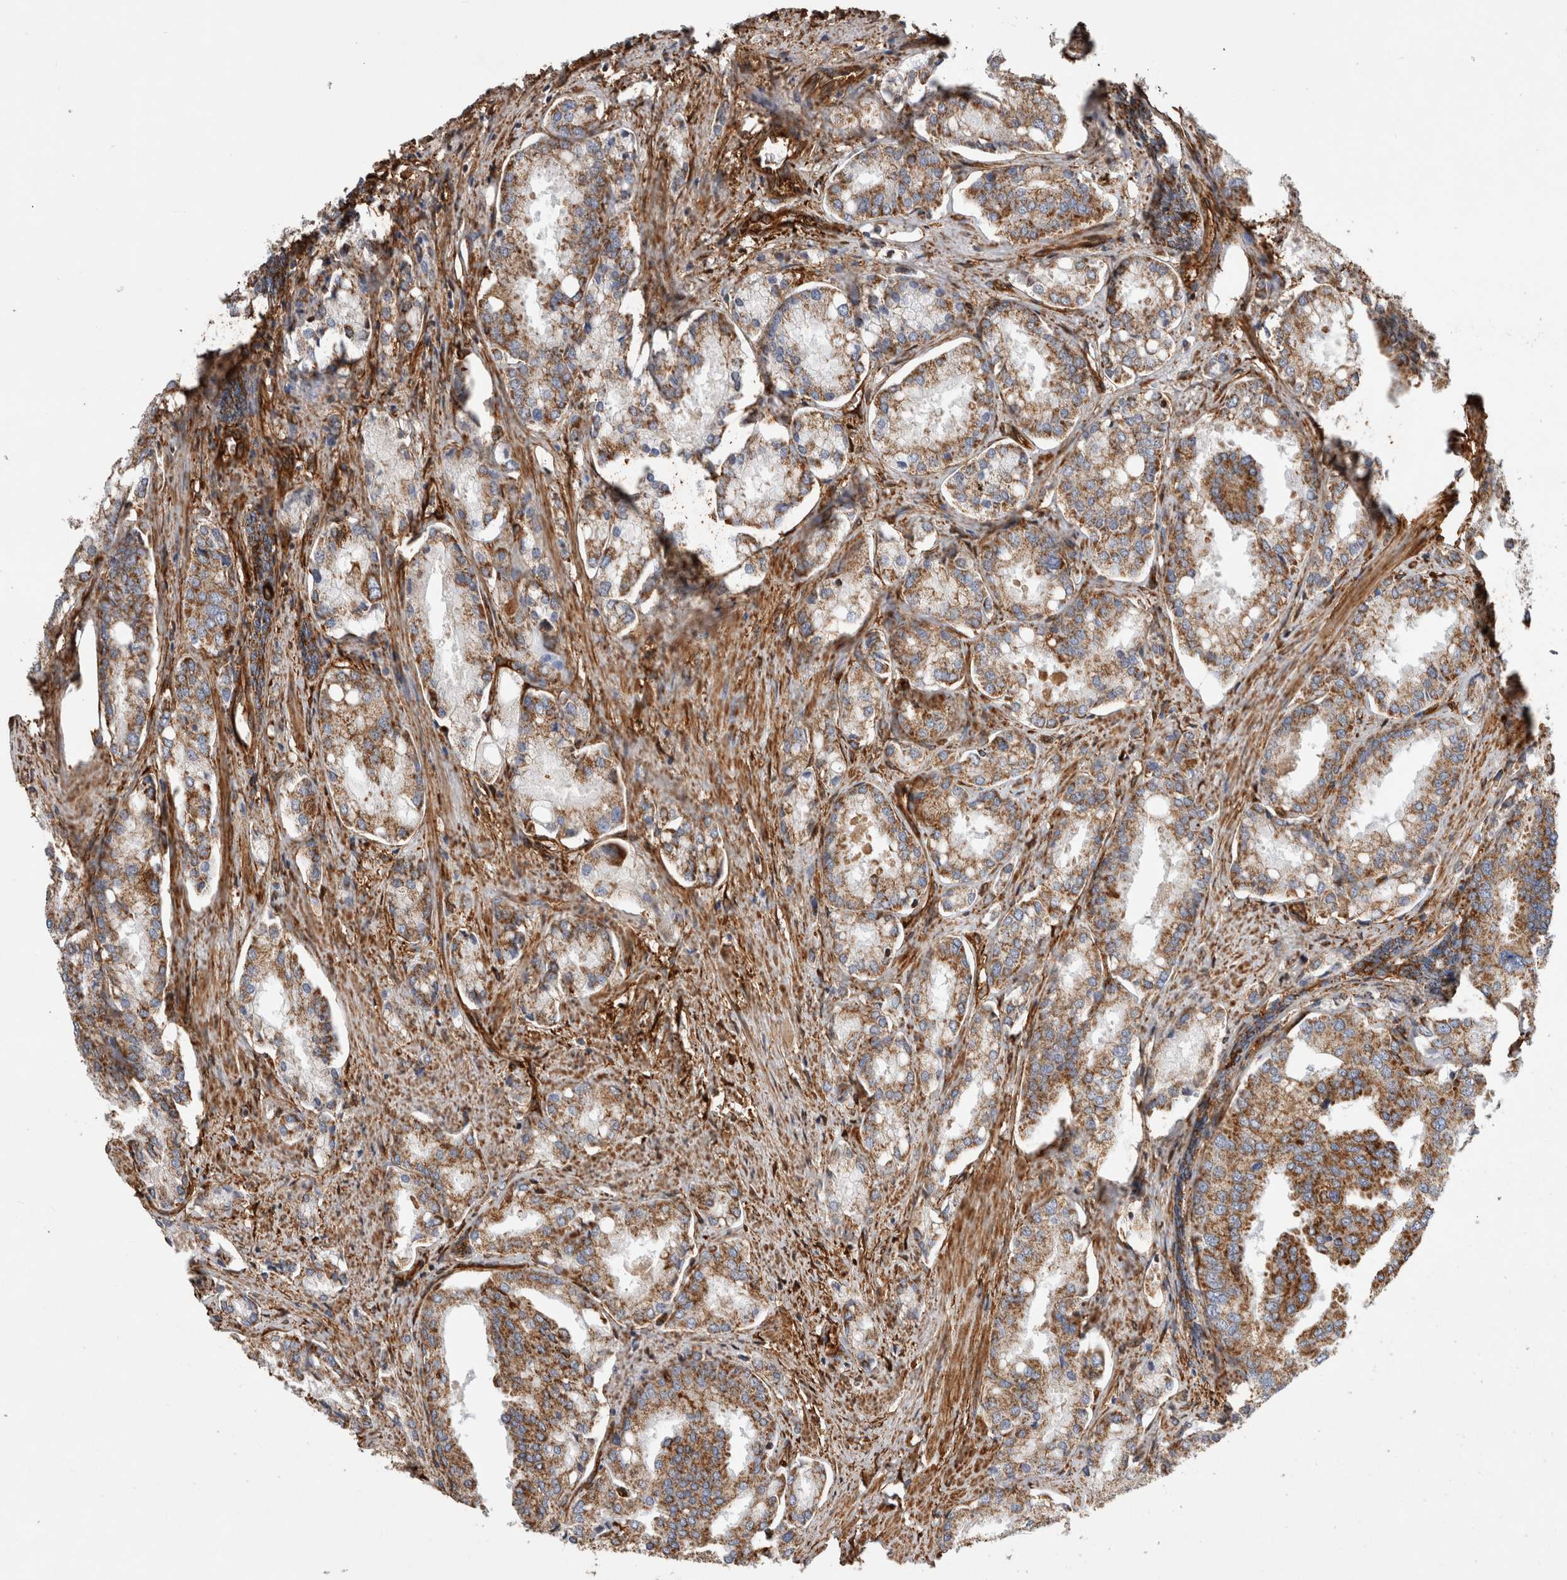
{"staining": {"intensity": "moderate", "quantity": ">75%", "location": "cytoplasmic/membranous"}, "tissue": "prostate cancer", "cell_type": "Tumor cells", "image_type": "cancer", "snomed": [{"axis": "morphology", "description": "Adenocarcinoma, High grade"}, {"axis": "topography", "description": "Prostate"}], "caption": "Tumor cells demonstrate medium levels of moderate cytoplasmic/membranous positivity in approximately >75% of cells in human prostate cancer (adenocarcinoma (high-grade)).", "gene": "ZNF397", "patient": {"sex": "male", "age": 50}}